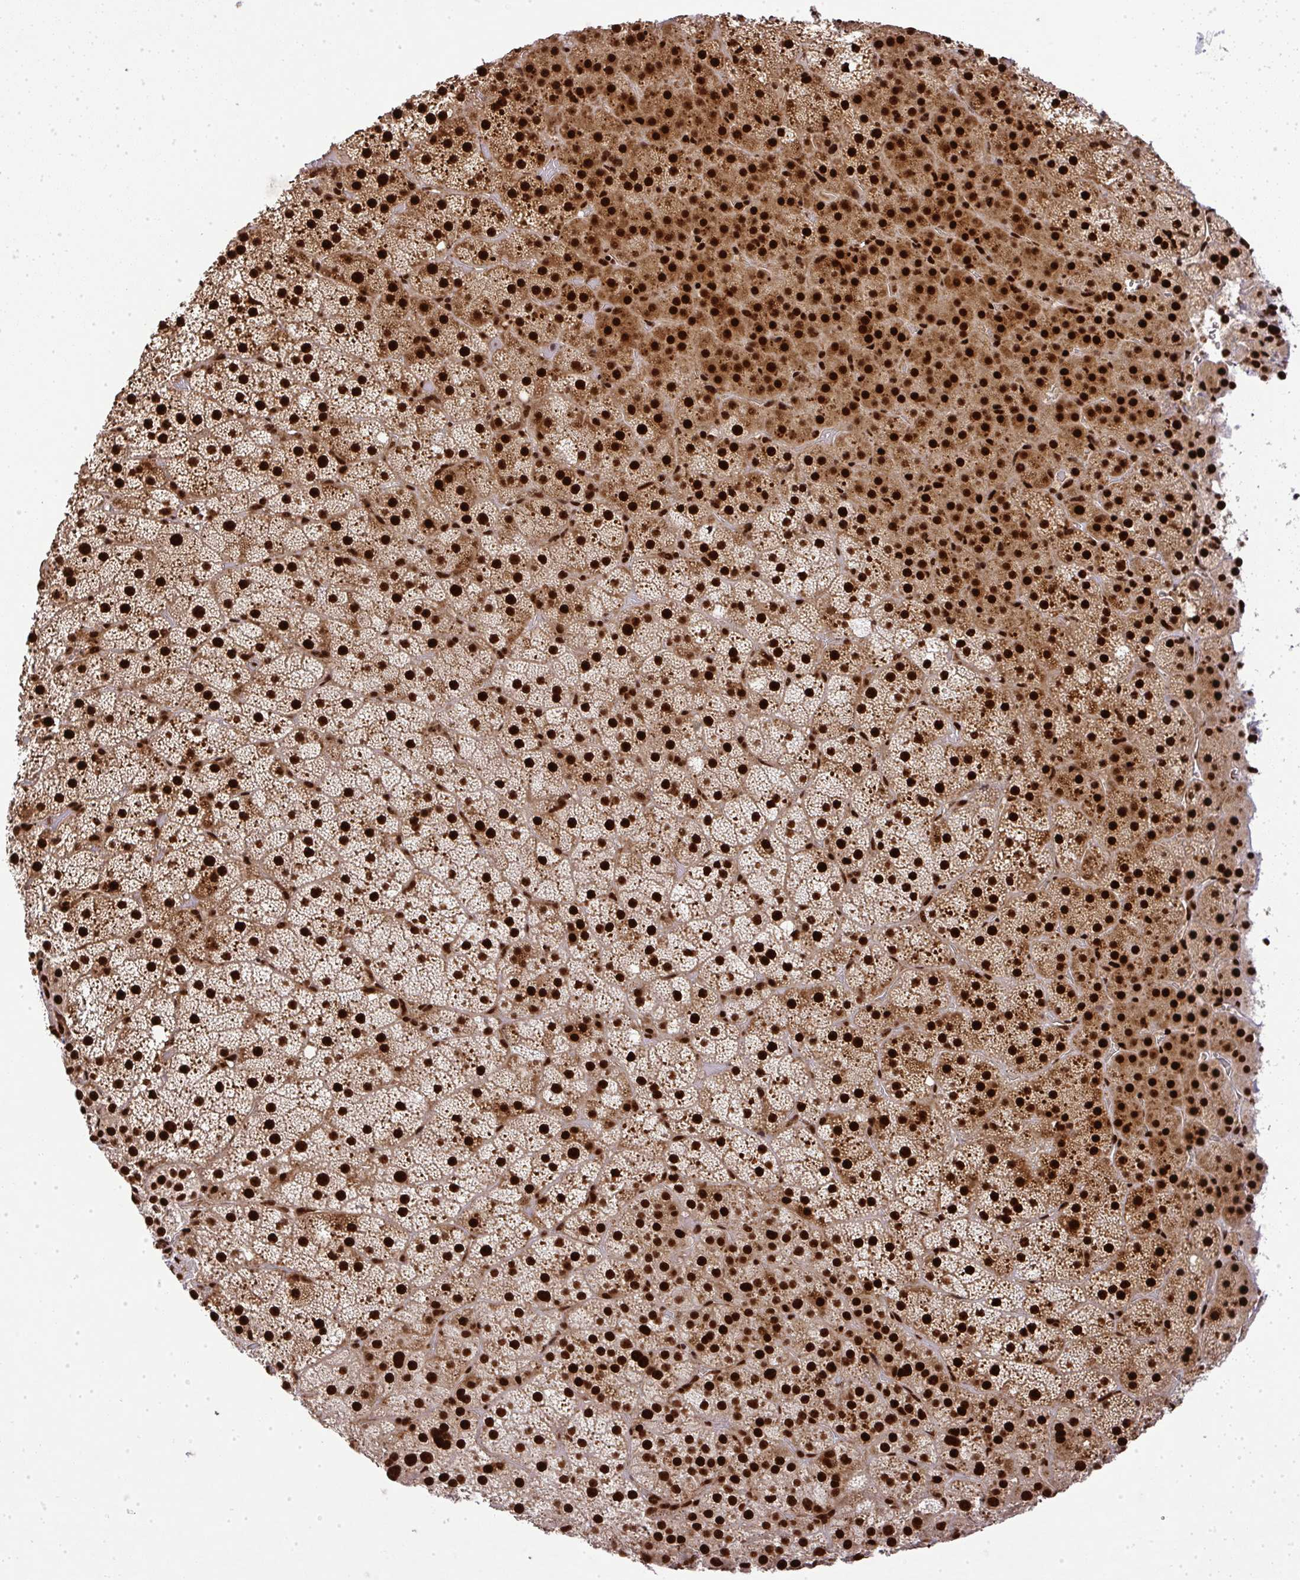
{"staining": {"intensity": "strong", "quantity": ">75%", "location": "cytoplasmic/membranous,nuclear"}, "tissue": "adrenal gland", "cell_type": "Glandular cells", "image_type": "normal", "snomed": [{"axis": "morphology", "description": "Normal tissue, NOS"}, {"axis": "topography", "description": "Adrenal gland"}], "caption": "Immunohistochemistry photomicrograph of normal human adrenal gland stained for a protein (brown), which displays high levels of strong cytoplasmic/membranous,nuclear staining in about >75% of glandular cells.", "gene": "U2AF1L4", "patient": {"sex": "male", "age": 53}}